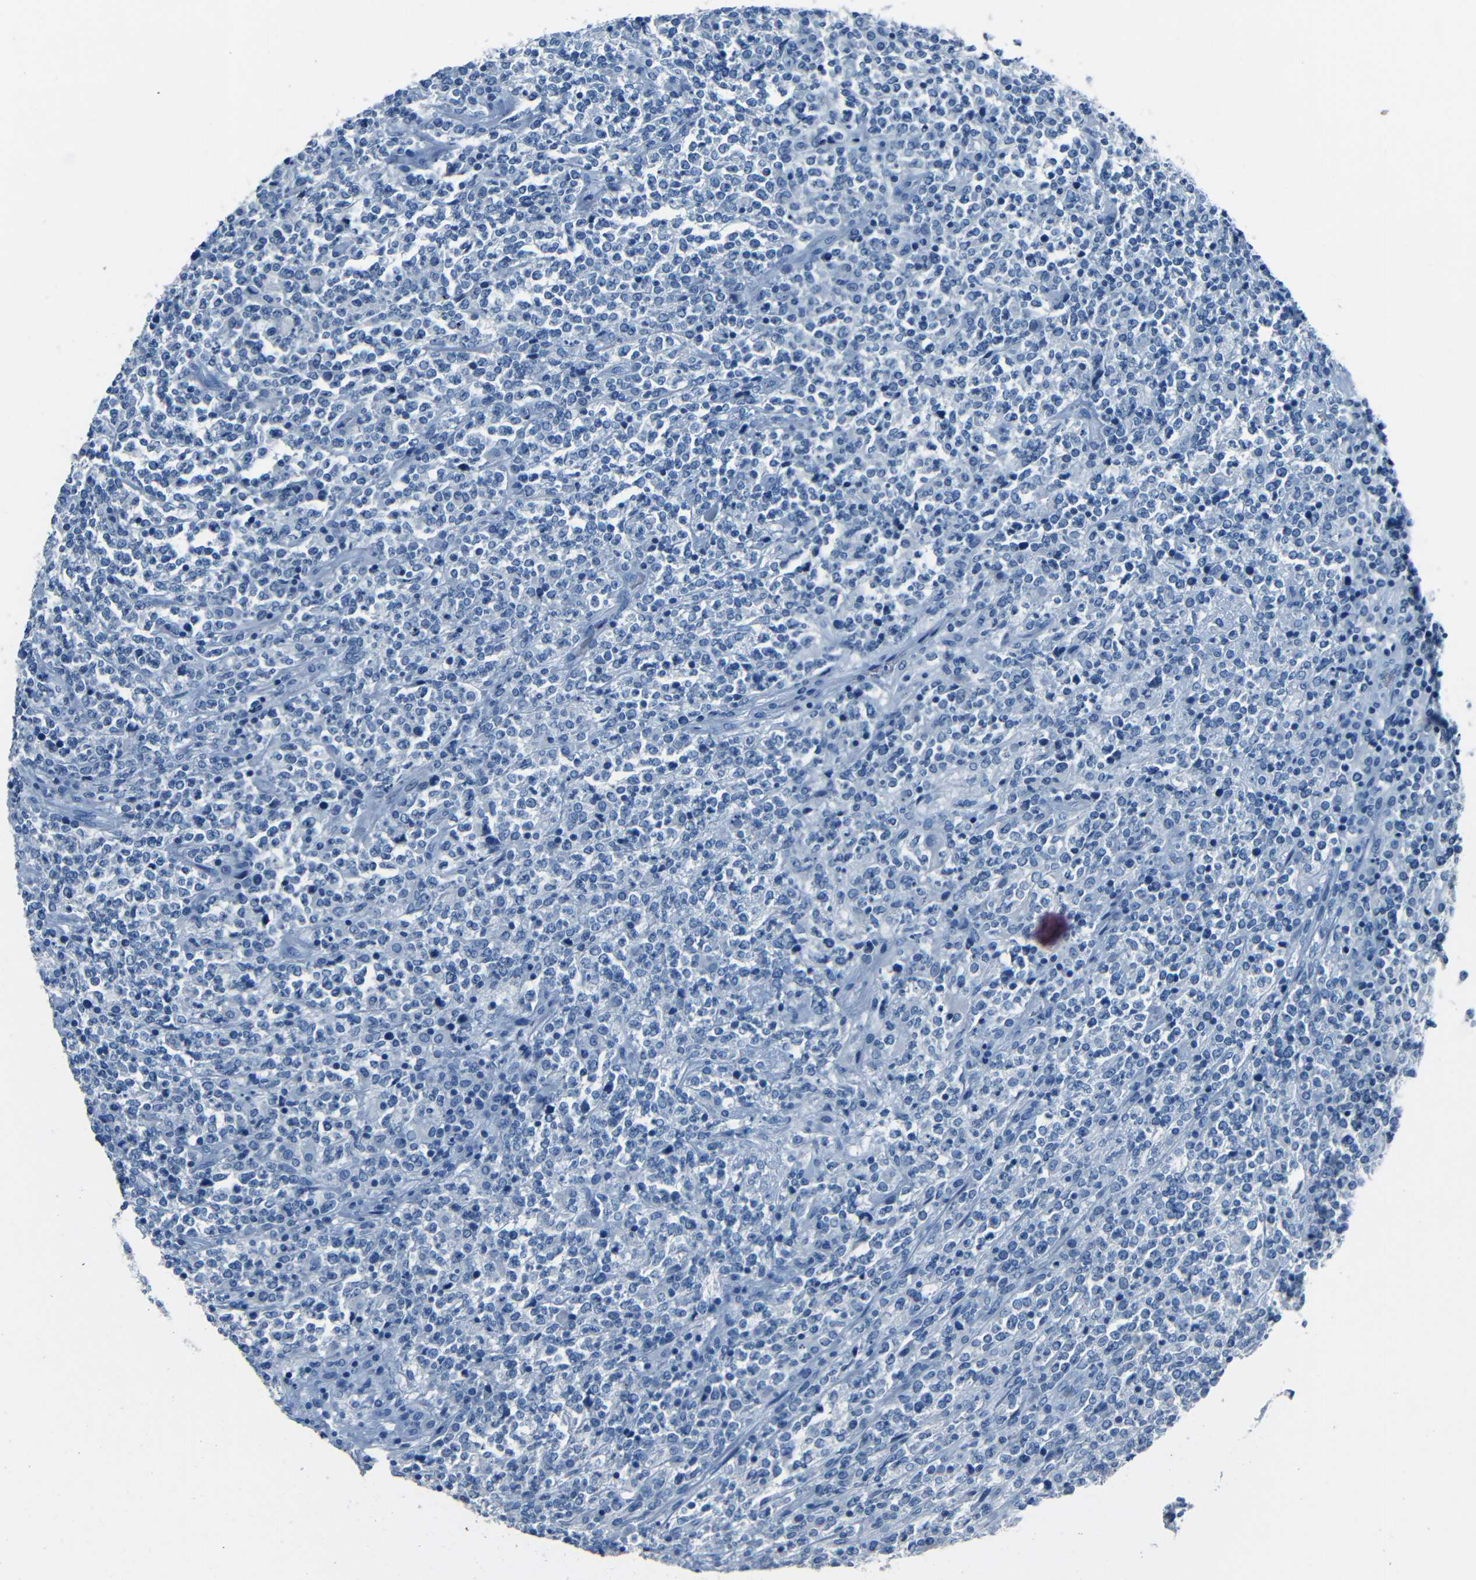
{"staining": {"intensity": "negative", "quantity": "none", "location": "none"}, "tissue": "lymphoma", "cell_type": "Tumor cells", "image_type": "cancer", "snomed": [{"axis": "morphology", "description": "Malignant lymphoma, non-Hodgkin's type, High grade"}, {"axis": "topography", "description": "Soft tissue"}], "caption": "IHC image of neoplastic tissue: human high-grade malignant lymphoma, non-Hodgkin's type stained with DAB exhibits no significant protein staining in tumor cells.", "gene": "FBN2", "patient": {"sex": "male", "age": 18}}